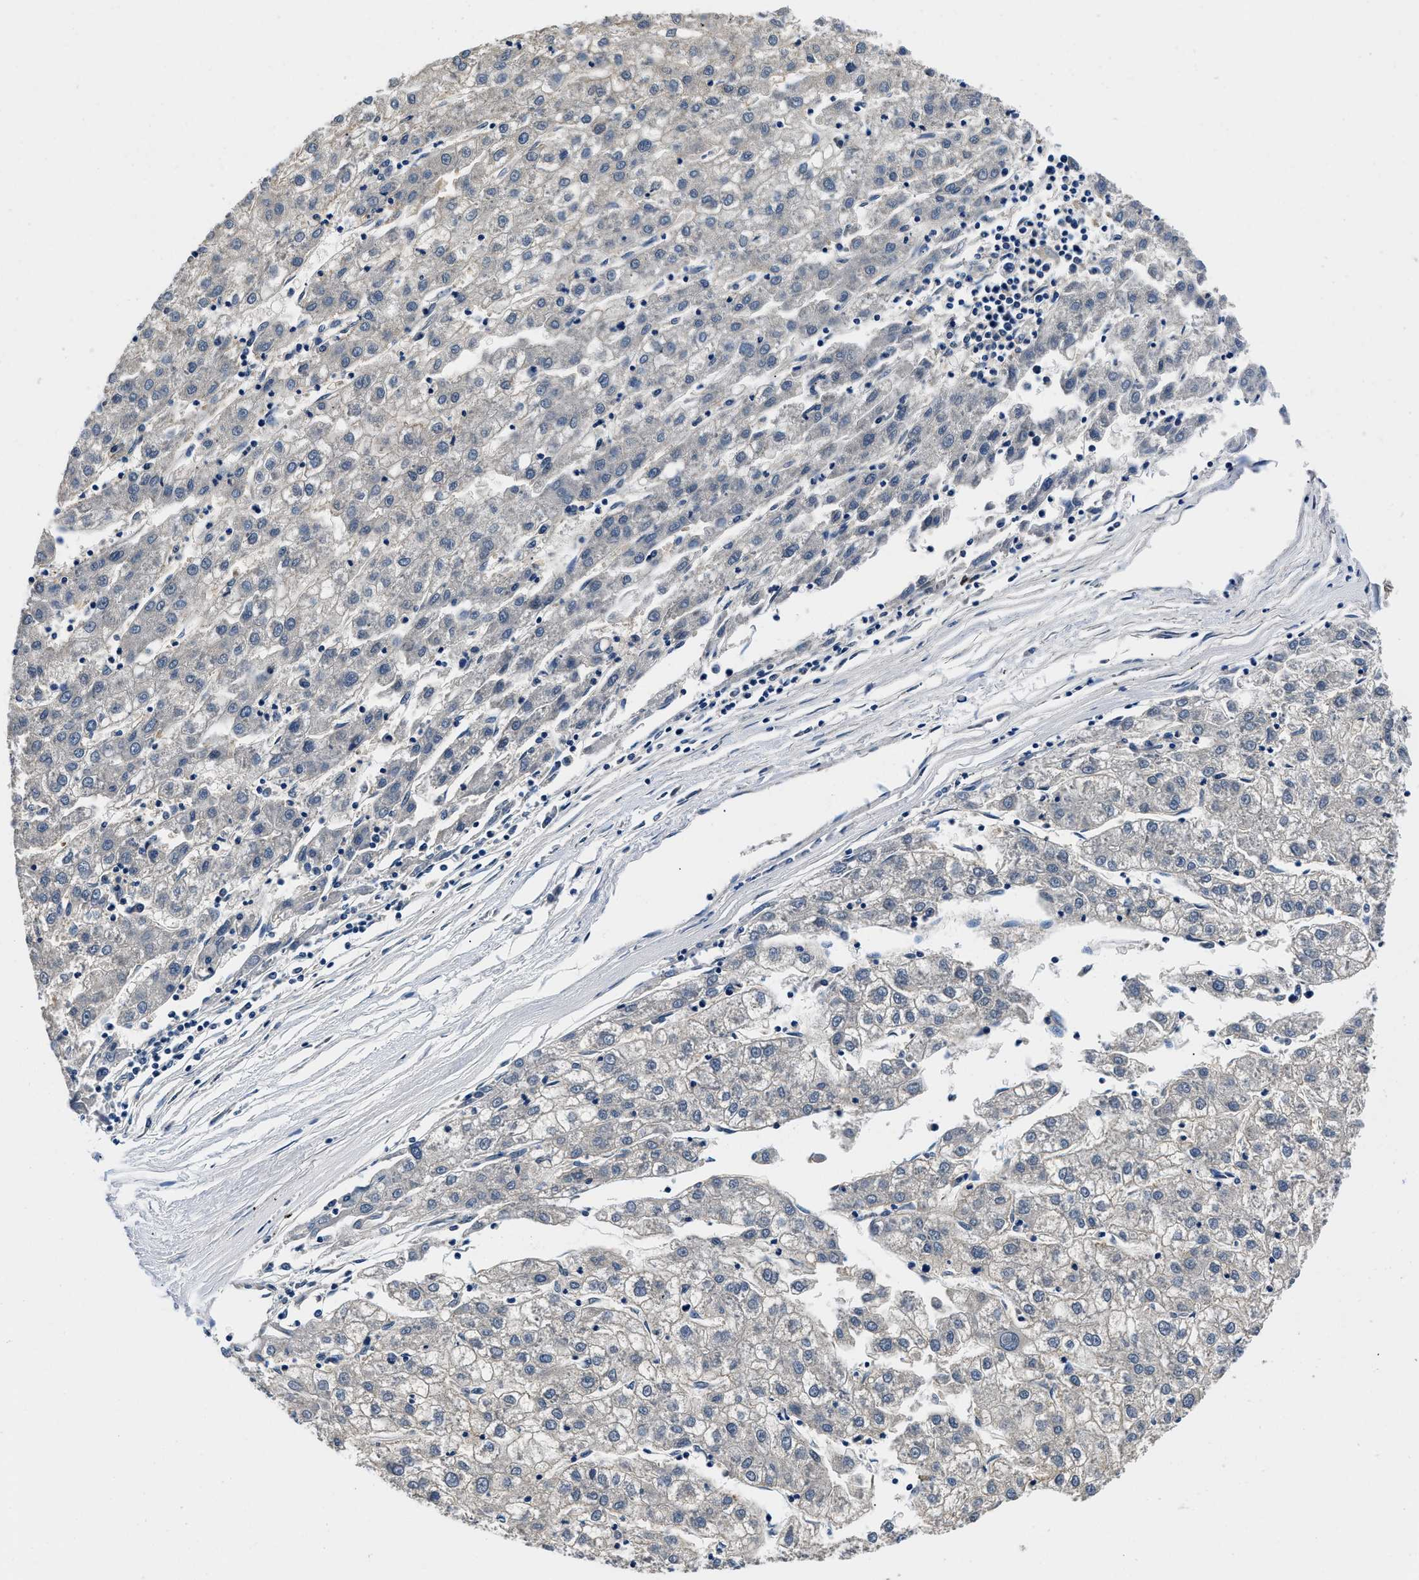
{"staining": {"intensity": "negative", "quantity": "none", "location": "none"}, "tissue": "liver cancer", "cell_type": "Tumor cells", "image_type": "cancer", "snomed": [{"axis": "morphology", "description": "Carcinoma, Hepatocellular, NOS"}, {"axis": "topography", "description": "Liver"}], "caption": "Immunohistochemistry (IHC) histopathology image of liver hepatocellular carcinoma stained for a protein (brown), which exhibits no positivity in tumor cells.", "gene": "ZFAND3", "patient": {"sex": "male", "age": 72}}